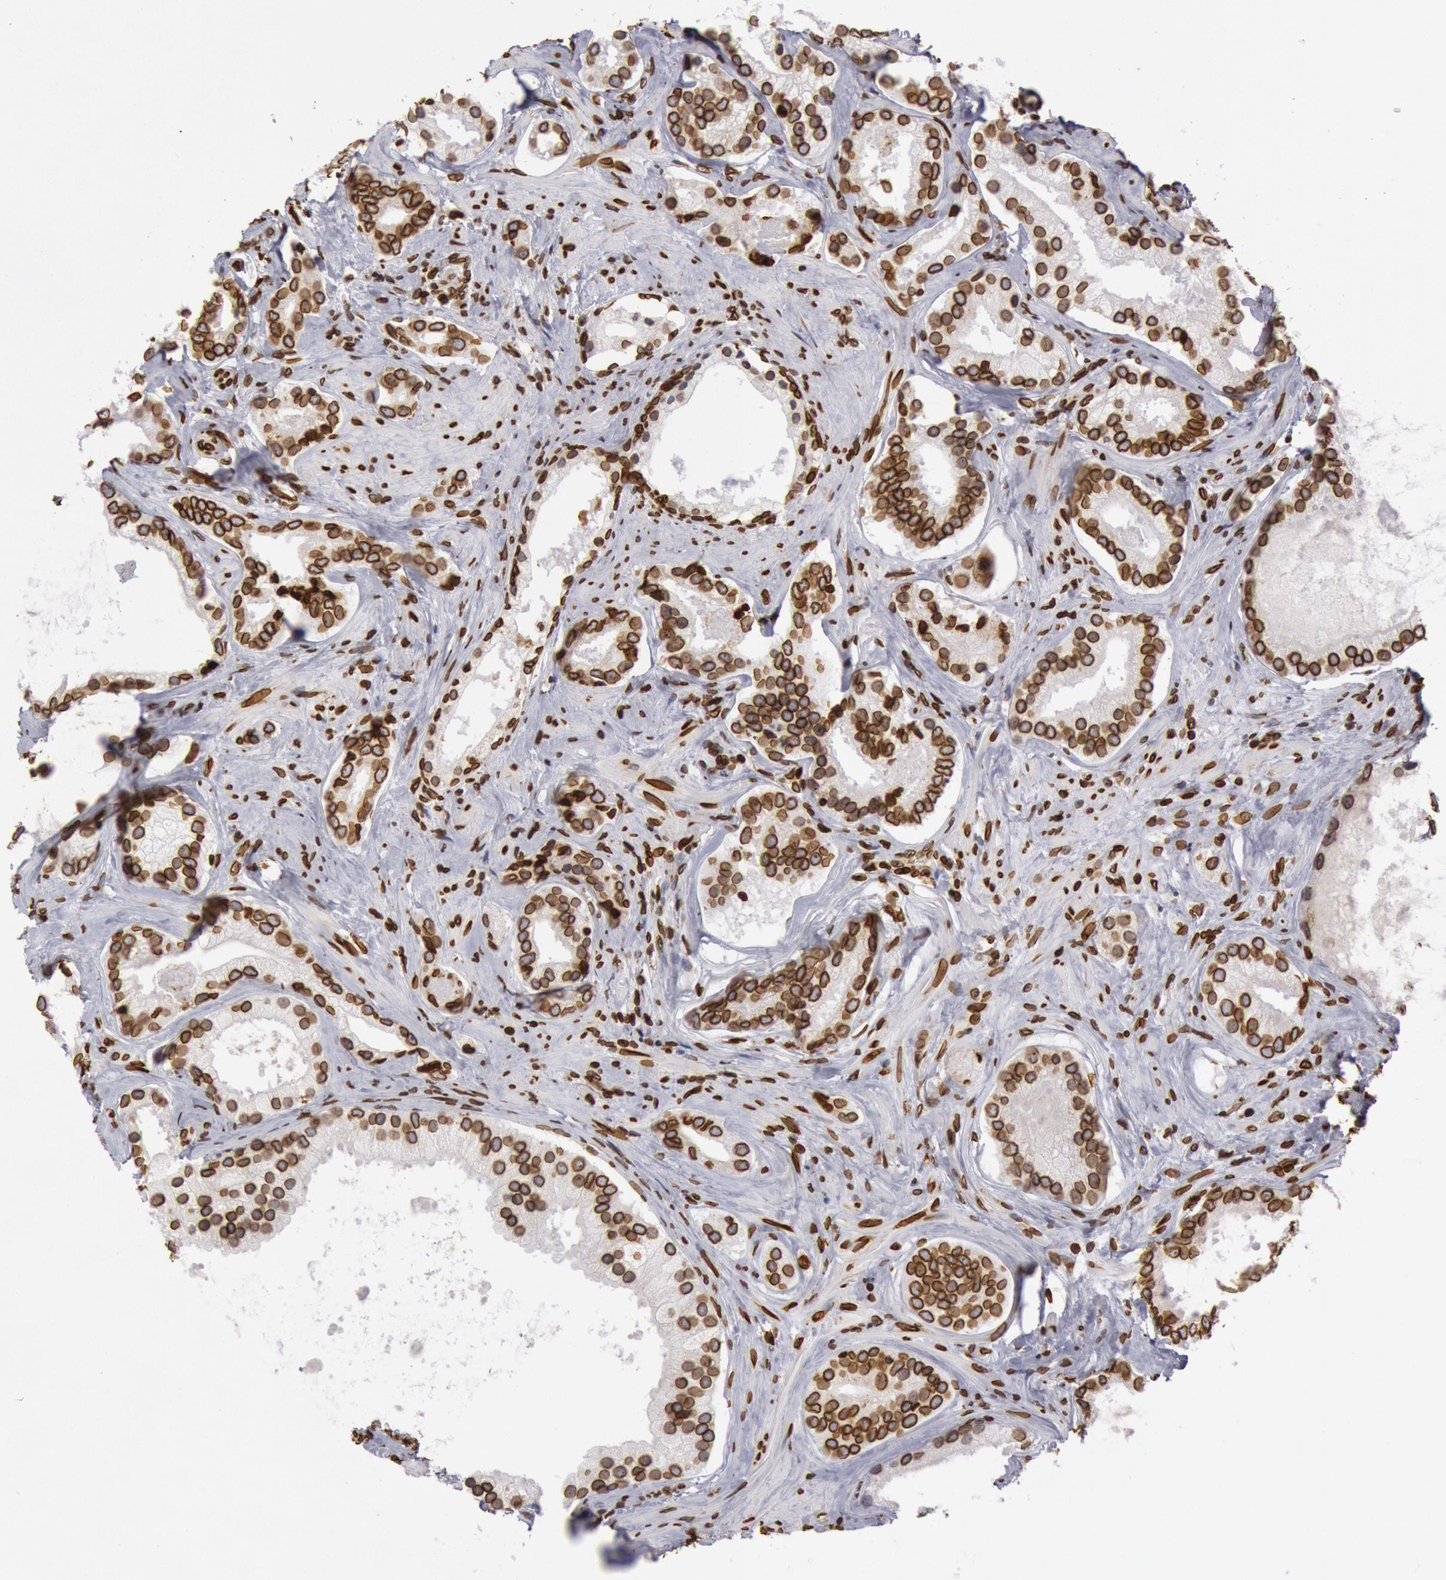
{"staining": {"intensity": "strong", "quantity": ">75%", "location": "nuclear"}, "tissue": "prostate cancer", "cell_type": "Tumor cells", "image_type": "cancer", "snomed": [{"axis": "morphology", "description": "Adenocarcinoma, Medium grade"}, {"axis": "topography", "description": "Prostate"}], "caption": "Protein expression analysis of human prostate cancer (medium-grade adenocarcinoma) reveals strong nuclear staining in about >75% of tumor cells. The staining was performed using DAB to visualize the protein expression in brown, while the nuclei were stained in blue with hematoxylin (Magnification: 20x).", "gene": "SUN2", "patient": {"sex": "male", "age": 70}}